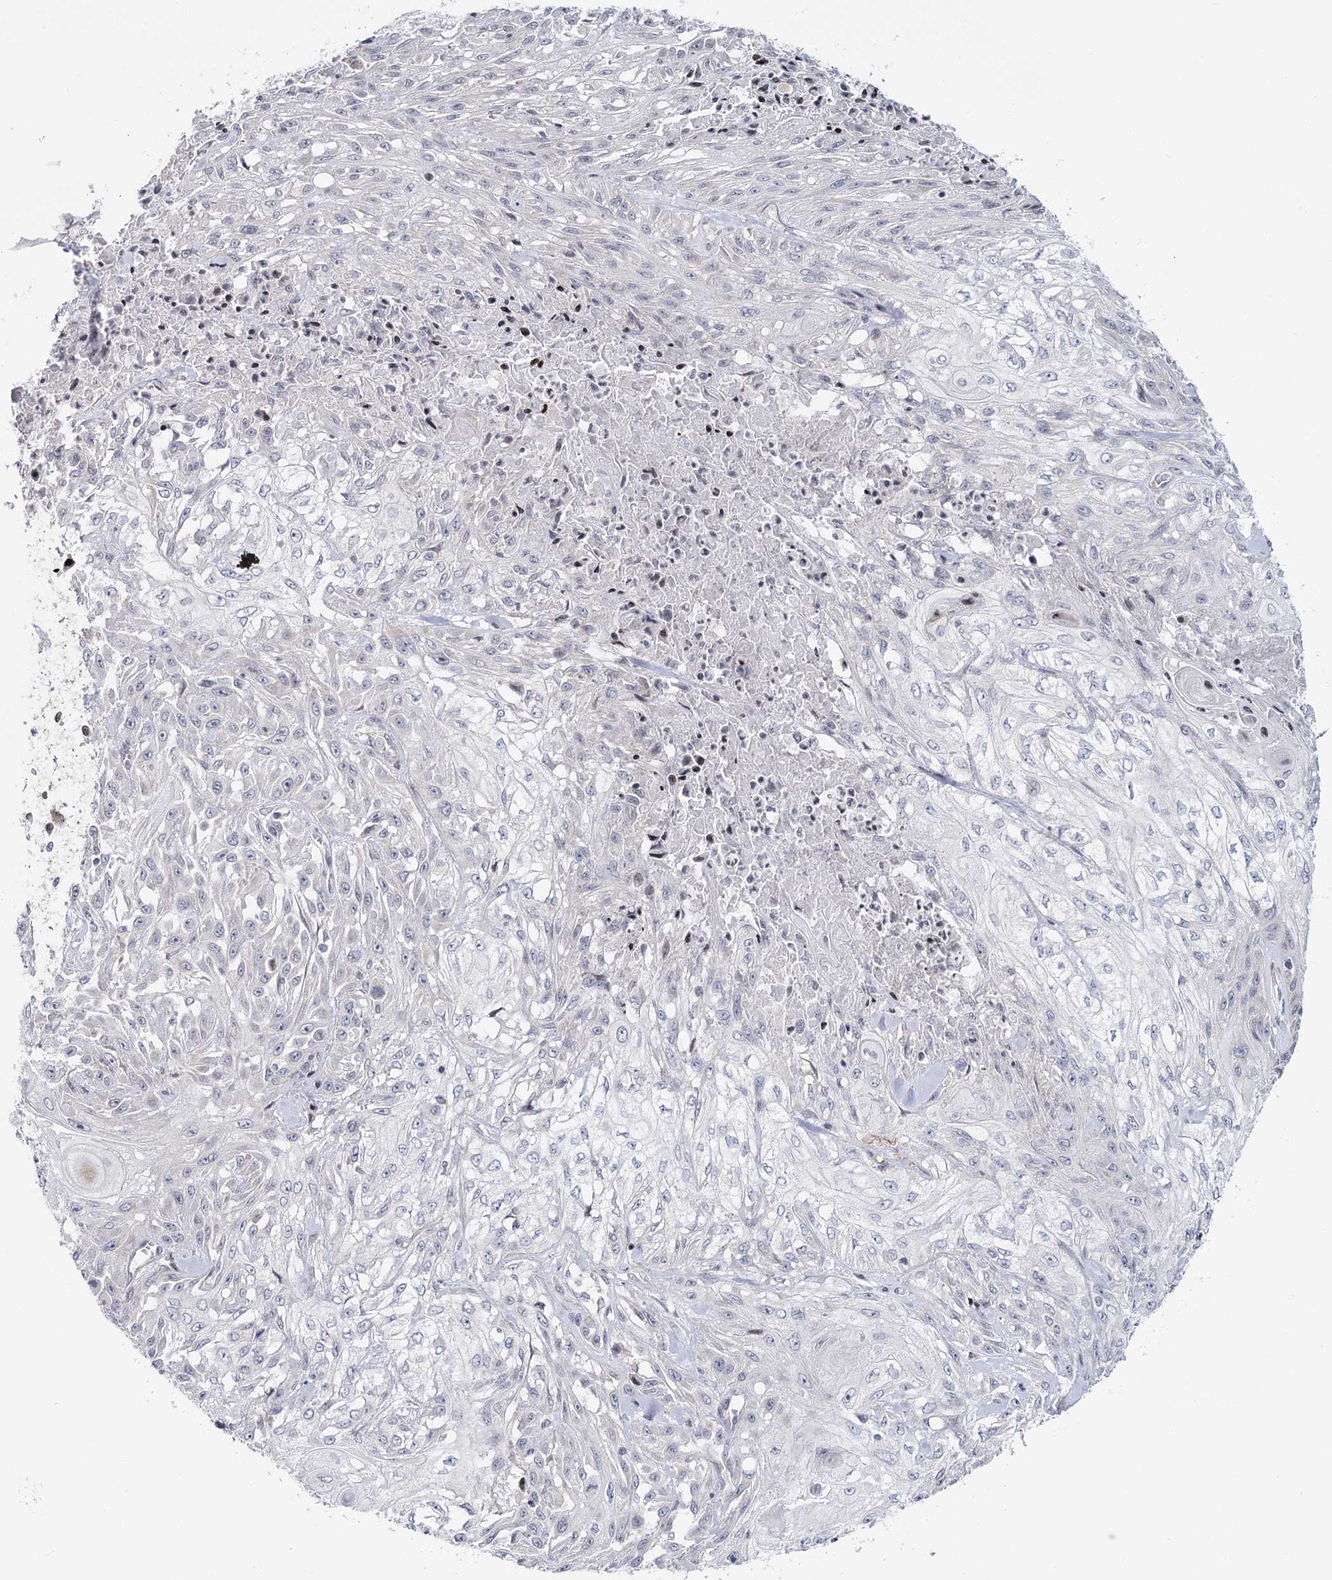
{"staining": {"intensity": "negative", "quantity": "none", "location": "none"}, "tissue": "skin cancer", "cell_type": "Tumor cells", "image_type": "cancer", "snomed": [{"axis": "morphology", "description": "Squamous cell carcinoma, NOS"}, {"axis": "morphology", "description": "Squamous cell carcinoma, metastatic, NOS"}, {"axis": "topography", "description": "Skin"}, {"axis": "topography", "description": "Lymph node"}], "caption": "DAB (3,3'-diaminobenzidine) immunohistochemical staining of skin cancer (metastatic squamous cell carcinoma) shows no significant positivity in tumor cells.", "gene": "PTGR1", "patient": {"sex": "male", "age": 75}}